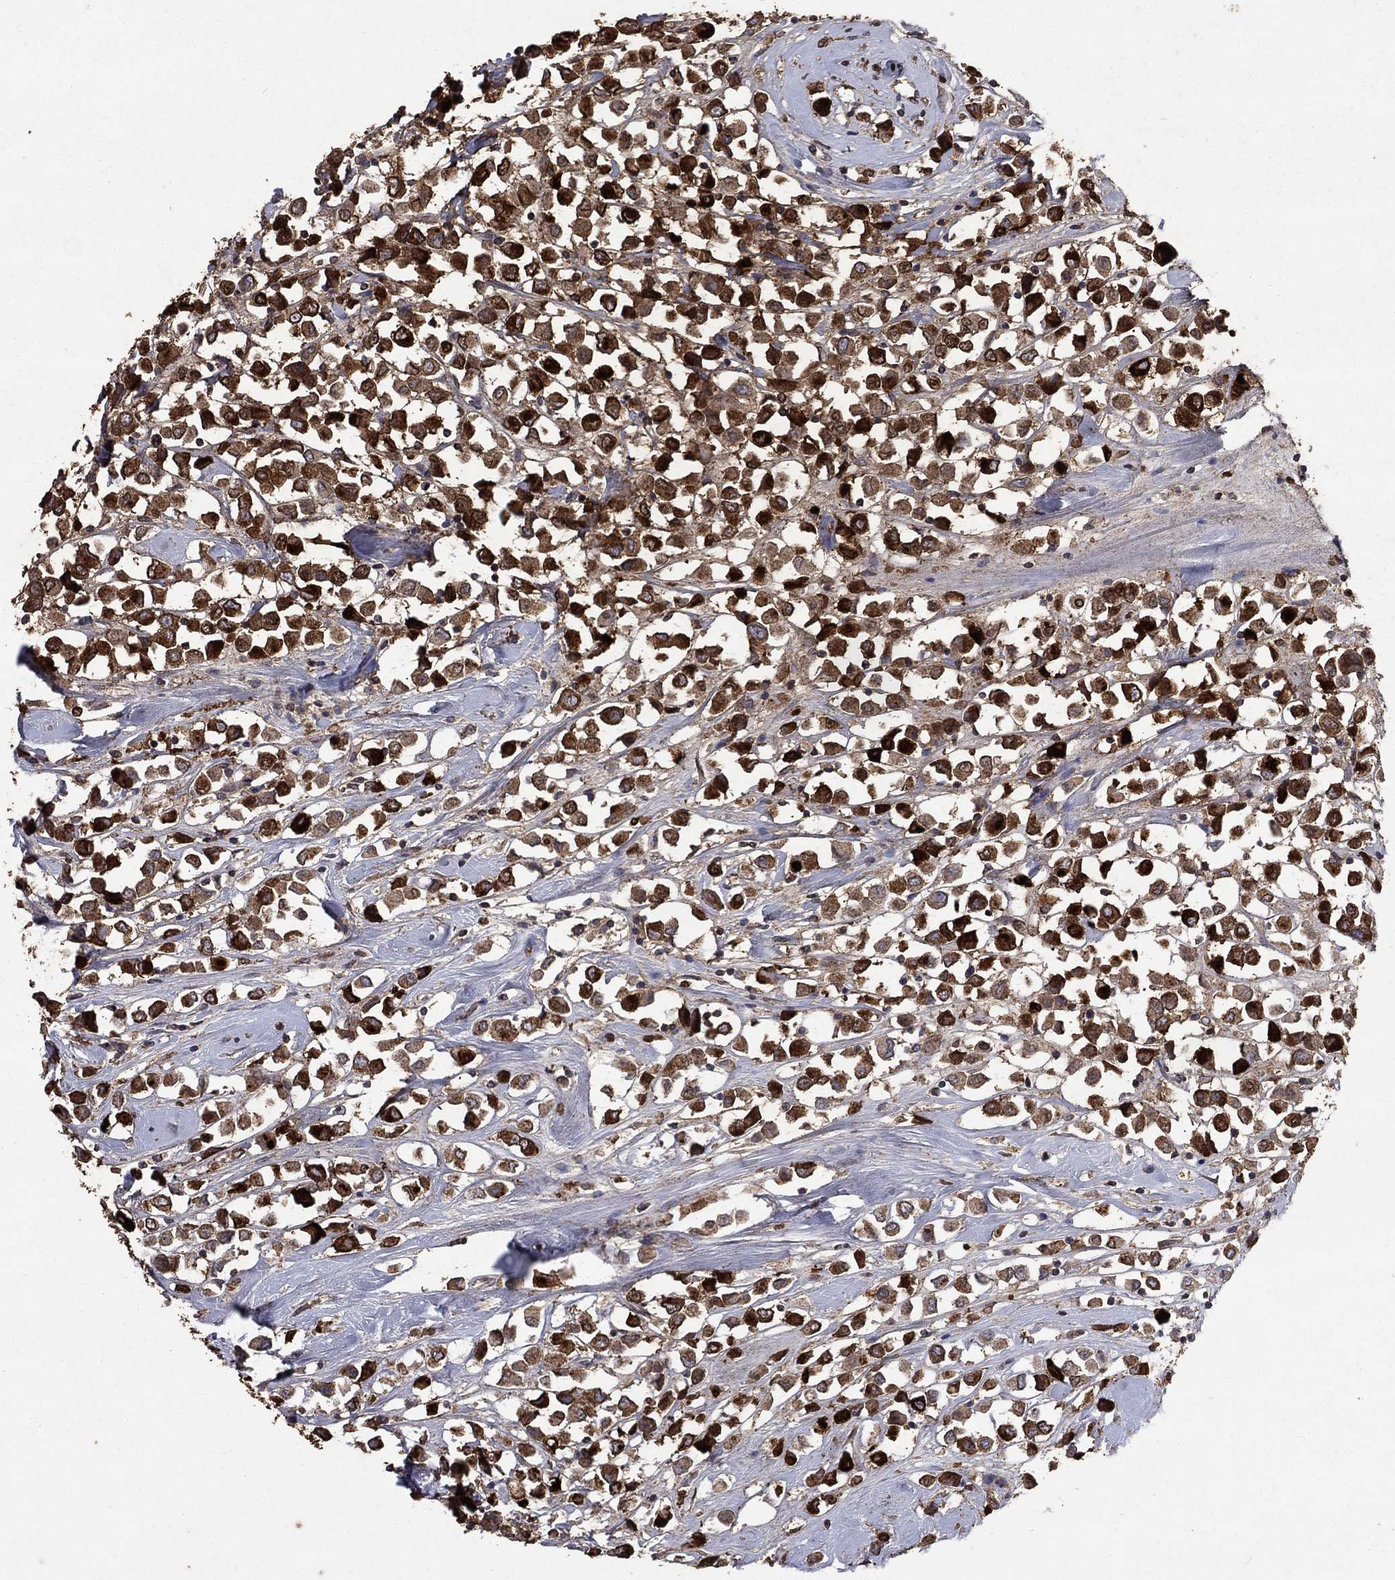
{"staining": {"intensity": "strong", "quantity": ">75%", "location": "cytoplasmic/membranous"}, "tissue": "breast cancer", "cell_type": "Tumor cells", "image_type": "cancer", "snomed": [{"axis": "morphology", "description": "Duct carcinoma"}, {"axis": "topography", "description": "Breast"}], "caption": "This is an image of immunohistochemistry staining of breast cancer, which shows strong staining in the cytoplasmic/membranous of tumor cells.", "gene": "CD24", "patient": {"sex": "female", "age": 61}}